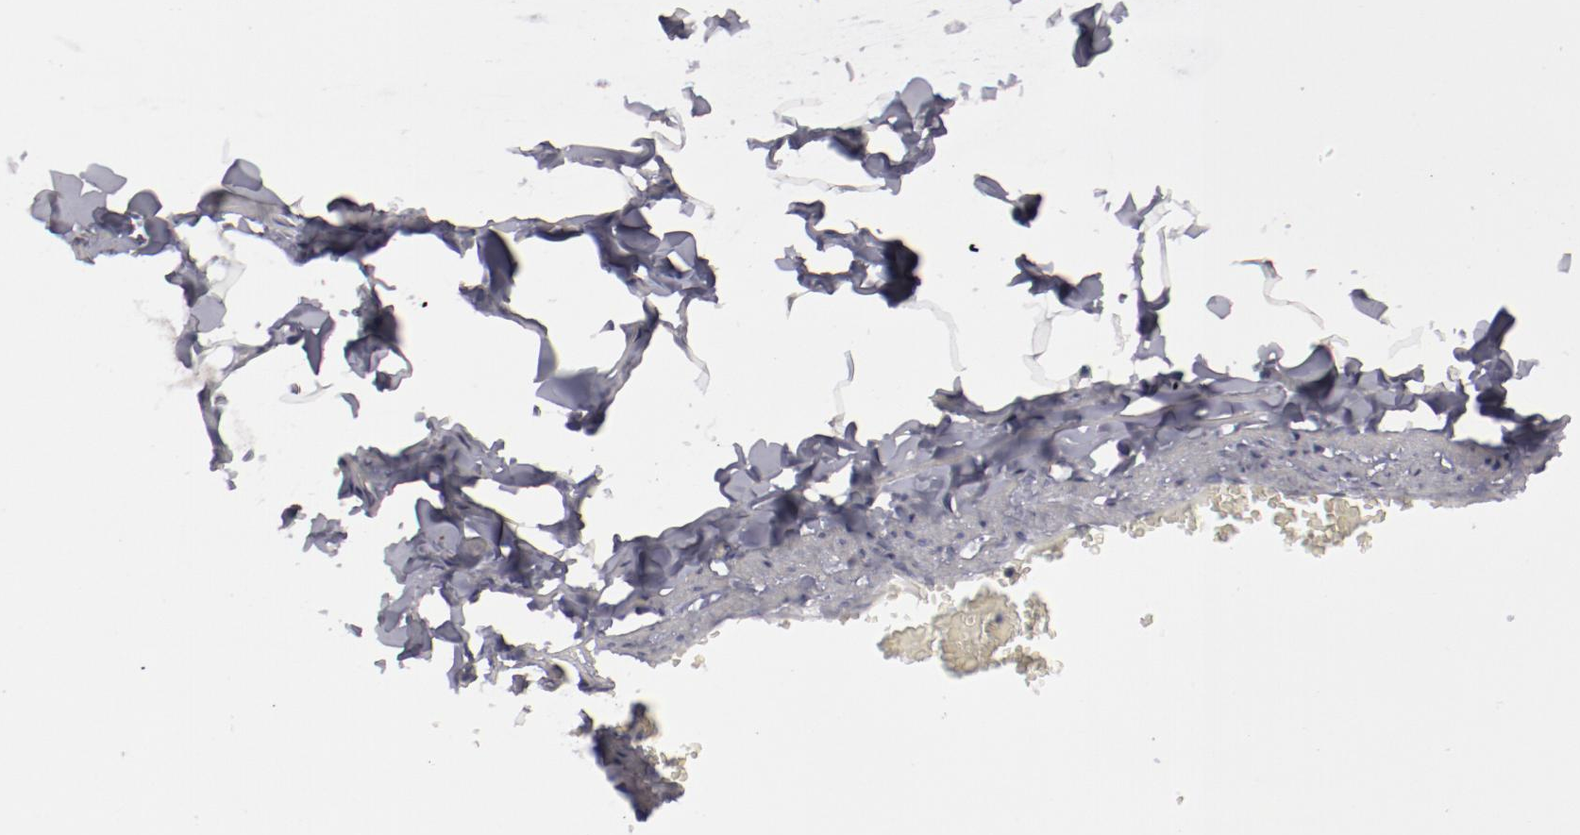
{"staining": {"intensity": "negative", "quantity": "none", "location": "none"}, "tissue": "adipose tissue", "cell_type": "Adipocytes", "image_type": "normal", "snomed": [{"axis": "morphology", "description": "Normal tissue, NOS"}, {"axis": "morphology", "description": "Duct carcinoma"}, {"axis": "topography", "description": "Breast"}, {"axis": "topography", "description": "Adipose tissue"}], "caption": "DAB immunohistochemical staining of normal adipose tissue reveals no significant staining in adipocytes.", "gene": "LEF1", "patient": {"sex": "female", "age": 37}}